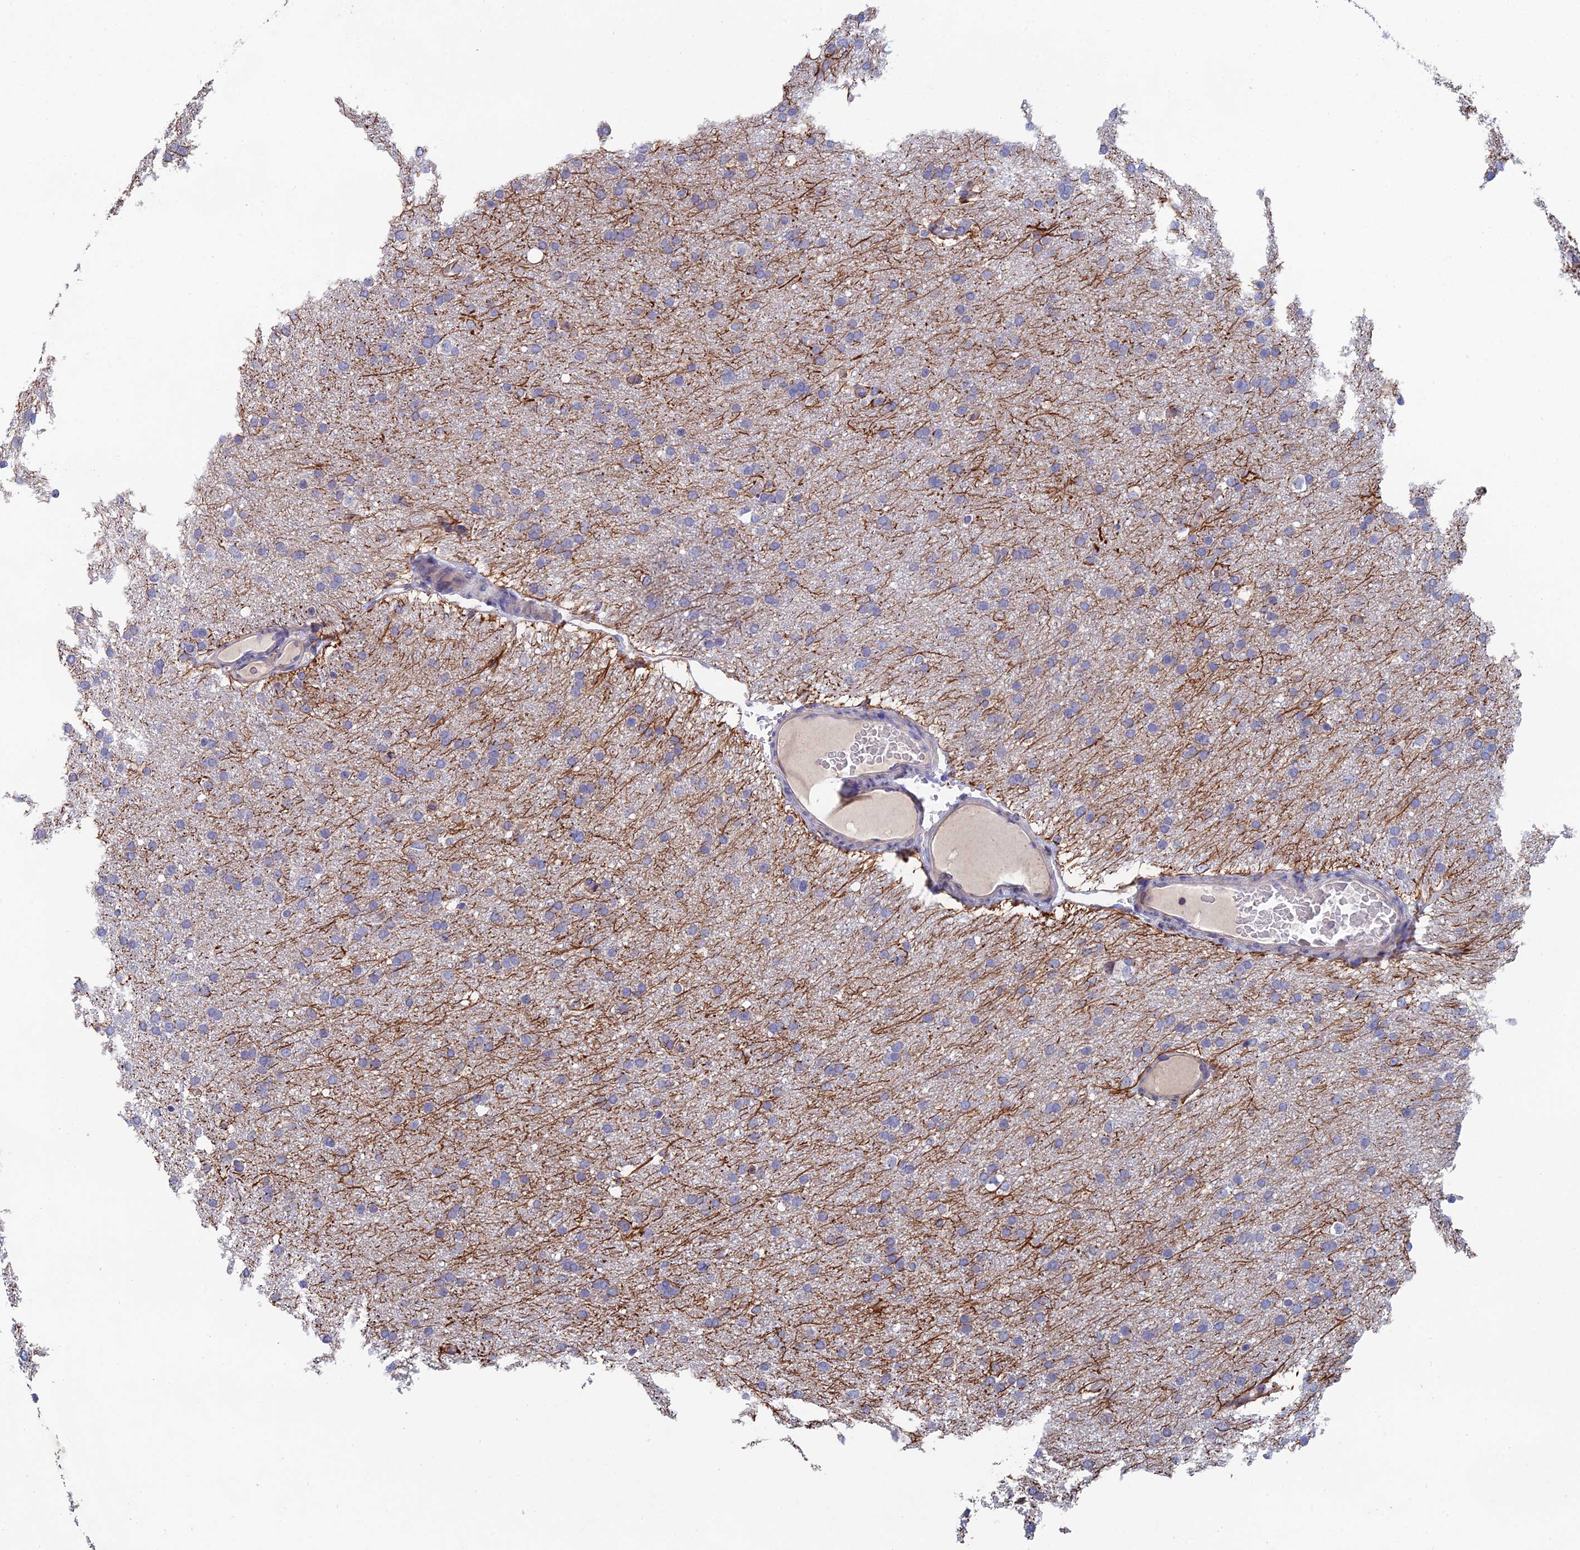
{"staining": {"intensity": "negative", "quantity": "none", "location": "none"}, "tissue": "glioma", "cell_type": "Tumor cells", "image_type": "cancer", "snomed": [{"axis": "morphology", "description": "Glioma, malignant, High grade"}, {"axis": "topography", "description": "Cerebral cortex"}], "caption": "Image shows no protein staining in tumor cells of high-grade glioma (malignant) tissue.", "gene": "USP37", "patient": {"sex": "female", "age": 36}}